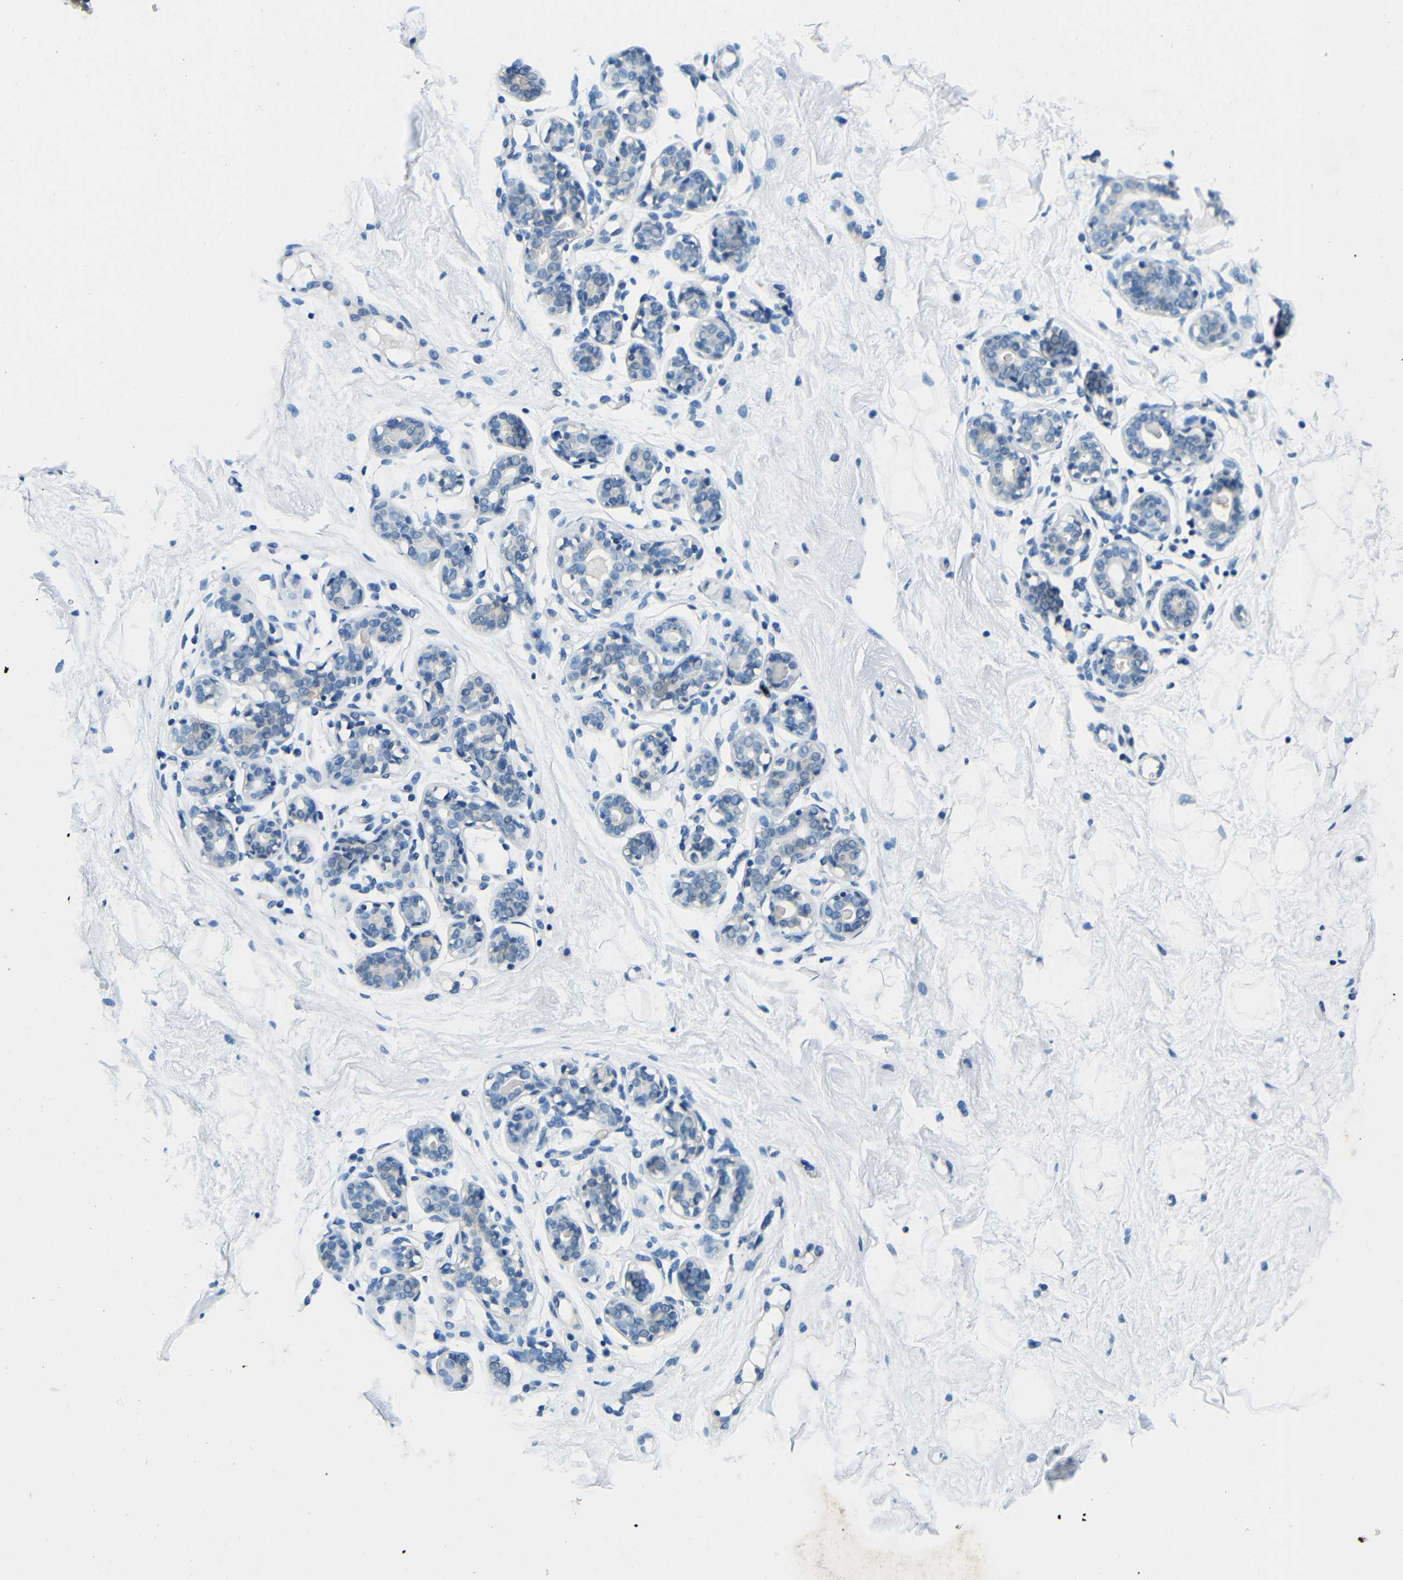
{"staining": {"intensity": "negative", "quantity": "none", "location": "none"}, "tissue": "breast", "cell_type": "Adipocytes", "image_type": "normal", "snomed": [{"axis": "morphology", "description": "Normal tissue, NOS"}, {"axis": "topography", "description": "Breast"}], "caption": "Protein analysis of benign breast displays no significant expression in adipocytes. (DAB (3,3'-diaminobenzidine) IHC, high magnification).", "gene": "ADAP1", "patient": {"sex": "female", "age": 23}}